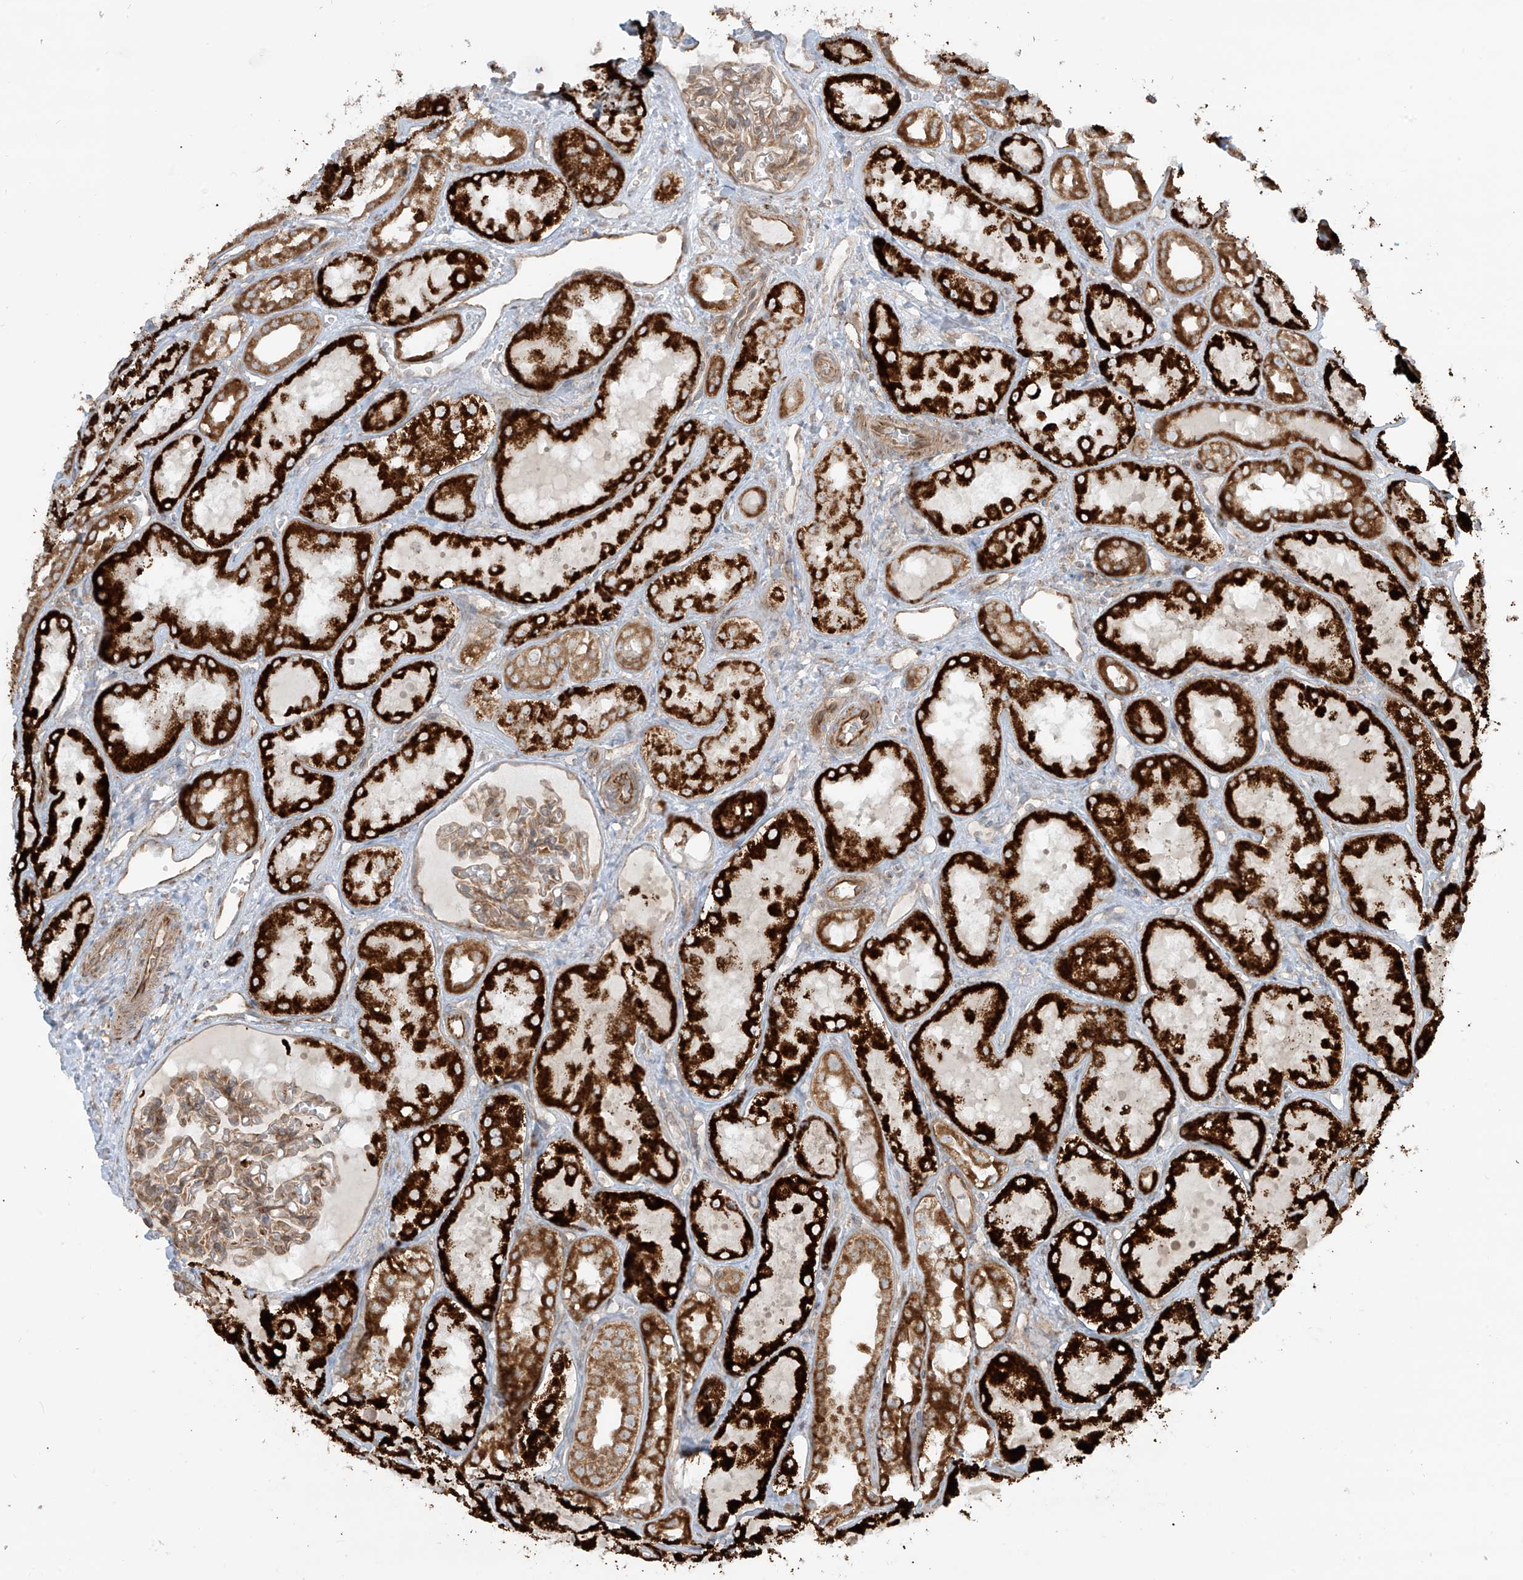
{"staining": {"intensity": "moderate", "quantity": ">75%", "location": "cytoplasmic/membranous"}, "tissue": "kidney", "cell_type": "Cells in glomeruli", "image_type": "normal", "snomed": [{"axis": "morphology", "description": "Normal tissue, NOS"}, {"axis": "topography", "description": "Kidney"}], "caption": "Protein staining of benign kidney reveals moderate cytoplasmic/membranous positivity in about >75% of cells in glomeruli.", "gene": "EIF5B", "patient": {"sex": "male", "age": 16}}